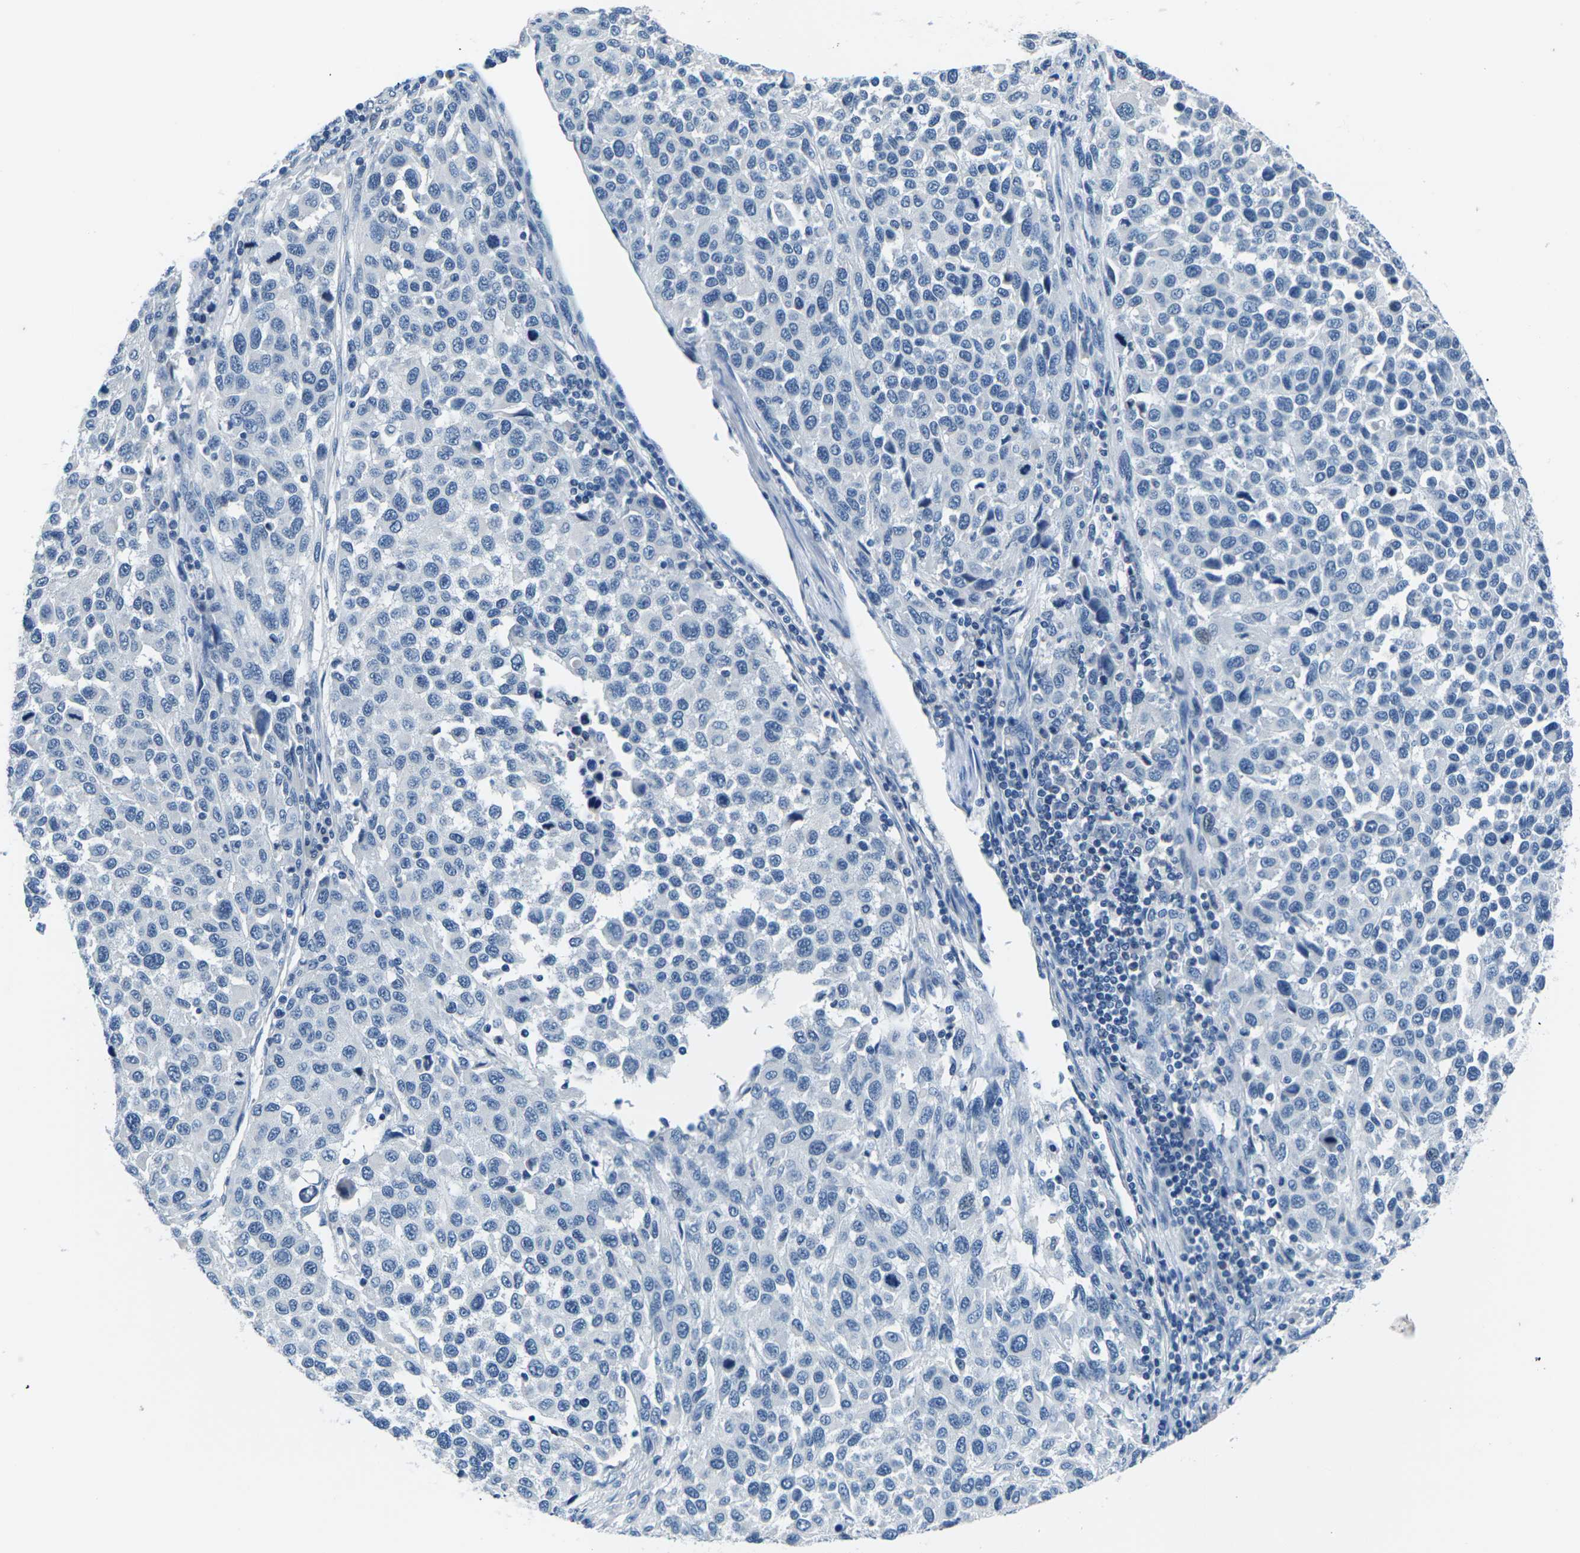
{"staining": {"intensity": "negative", "quantity": "none", "location": "none"}, "tissue": "melanoma", "cell_type": "Tumor cells", "image_type": "cancer", "snomed": [{"axis": "morphology", "description": "Malignant melanoma, Metastatic site"}, {"axis": "topography", "description": "Lymph node"}], "caption": "Melanoma was stained to show a protein in brown. There is no significant staining in tumor cells.", "gene": "UMOD", "patient": {"sex": "male", "age": 61}}